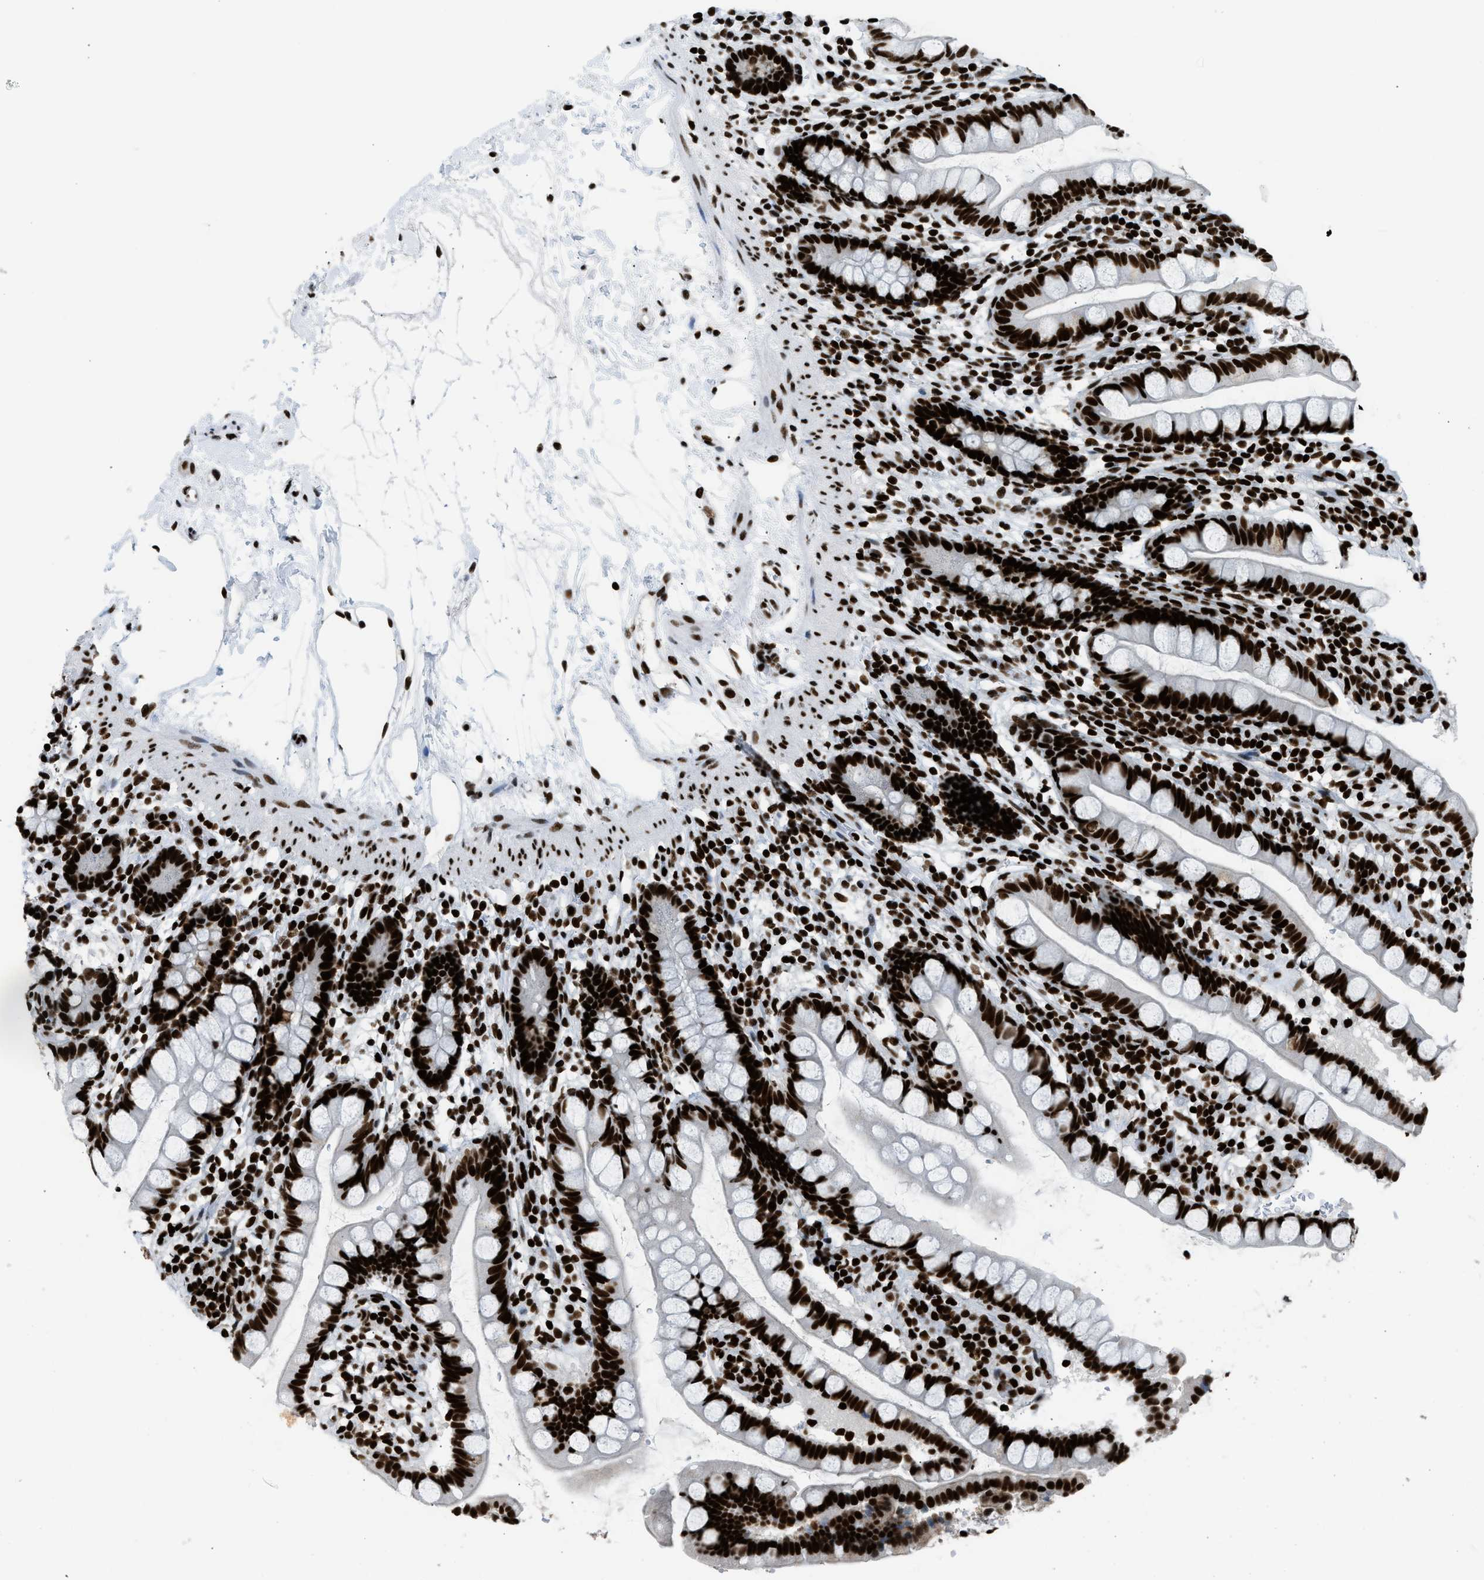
{"staining": {"intensity": "strong", "quantity": ">75%", "location": "nuclear"}, "tissue": "small intestine", "cell_type": "Glandular cells", "image_type": "normal", "snomed": [{"axis": "morphology", "description": "Normal tissue, NOS"}, {"axis": "topography", "description": "Small intestine"}], "caption": "The immunohistochemical stain labels strong nuclear expression in glandular cells of unremarkable small intestine.", "gene": "PIF1", "patient": {"sex": "female", "age": 84}}